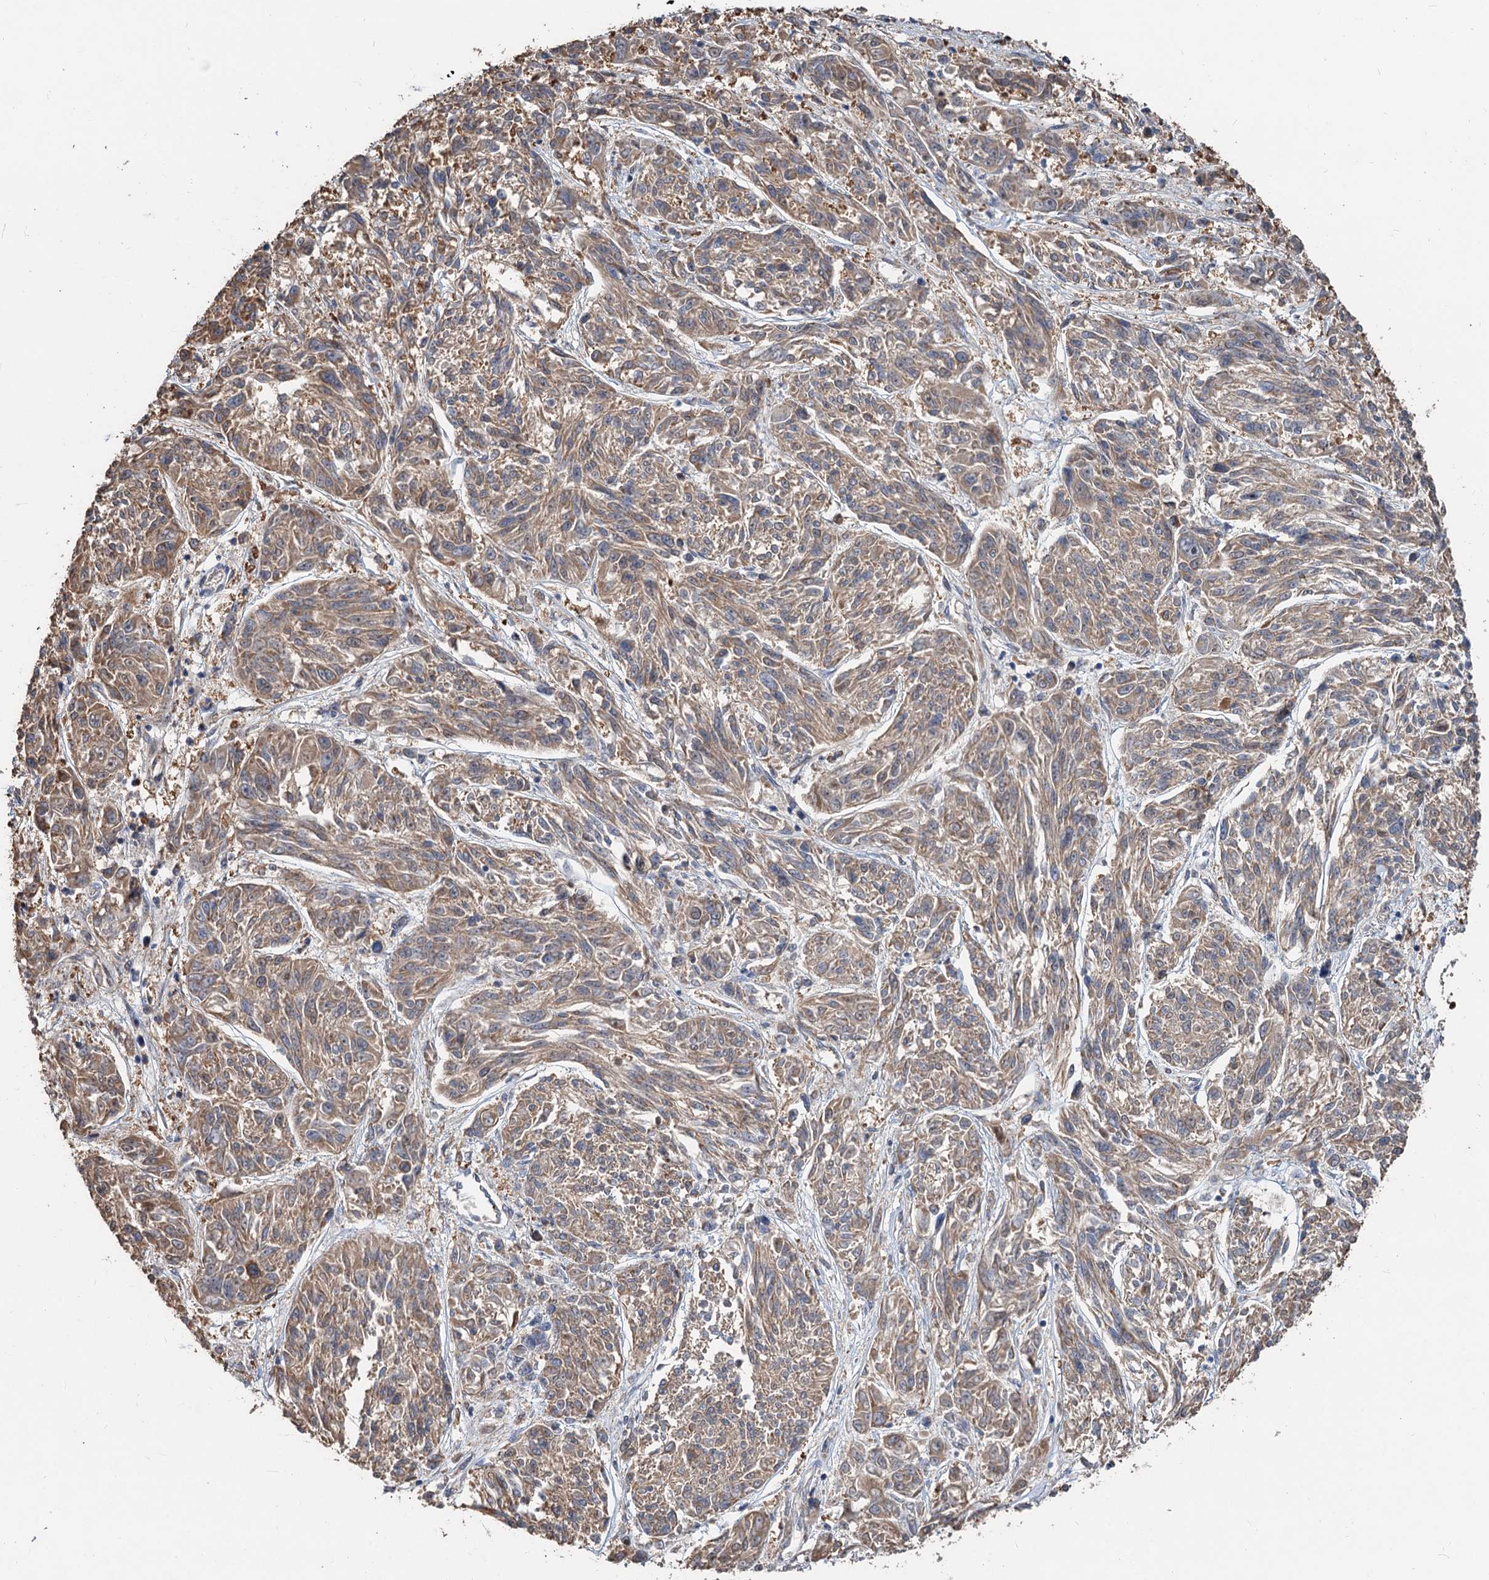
{"staining": {"intensity": "weak", "quantity": ">75%", "location": "cytoplasmic/membranous"}, "tissue": "melanoma", "cell_type": "Tumor cells", "image_type": "cancer", "snomed": [{"axis": "morphology", "description": "Malignant melanoma, NOS"}, {"axis": "topography", "description": "Skin"}], "caption": "Immunohistochemical staining of human malignant melanoma displays low levels of weak cytoplasmic/membranous staining in about >75% of tumor cells.", "gene": "DEXI", "patient": {"sex": "male", "age": 53}}